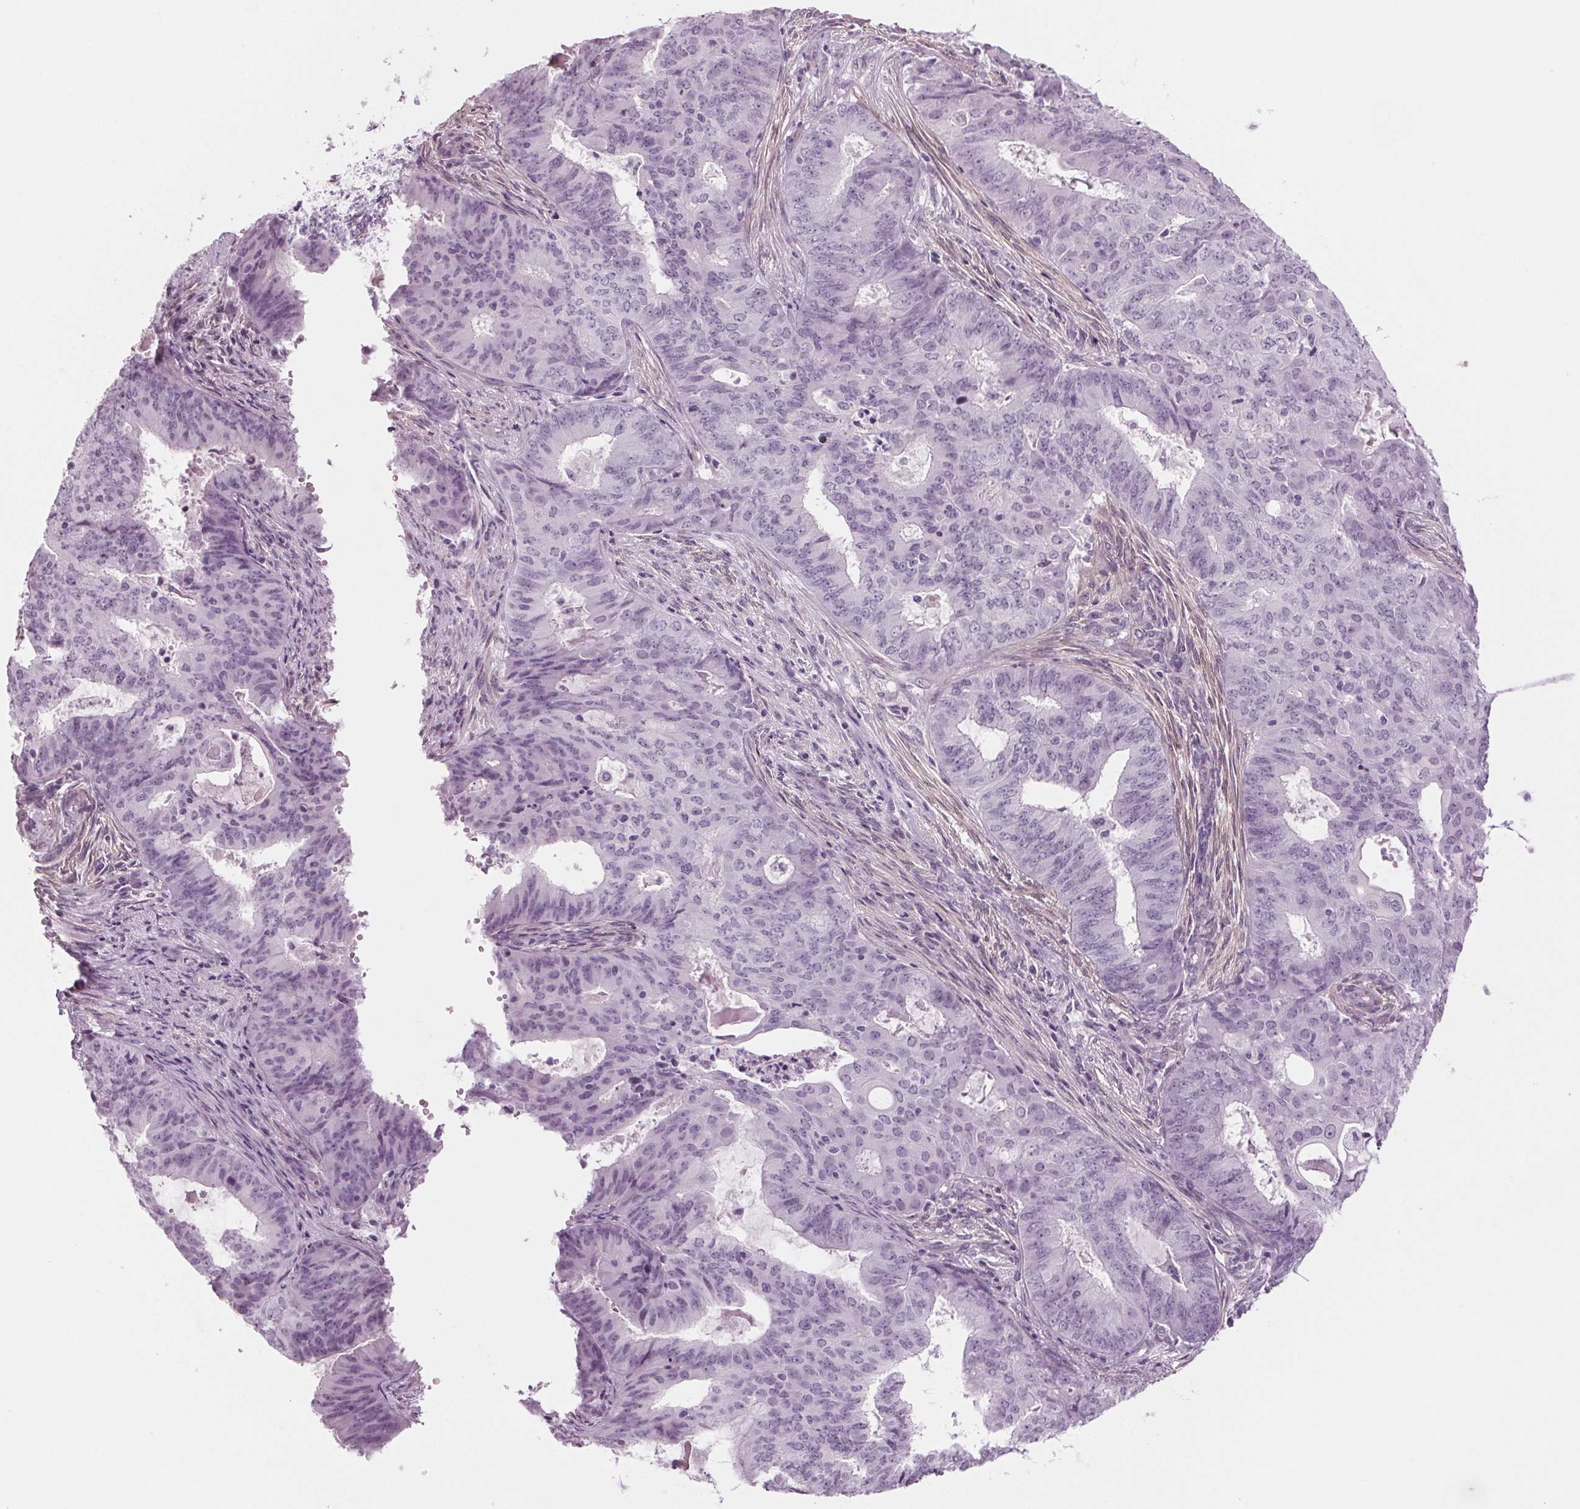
{"staining": {"intensity": "negative", "quantity": "none", "location": "none"}, "tissue": "endometrial cancer", "cell_type": "Tumor cells", "image_type": "cancer", "snomed": [{"axis": "morphology", "description": "Adenocarcinoma, NOS"}, {"axis": "topography", "description": "Endometrium"}], "caption": "This micrograph is of adenocarcinoma (endometrial) stained with IHC to label a protein in brown with the nuclei are counter-stained blue. There is no staining in tumor cells.", "gene": "BHLHE22", "patient": {"sex": "female", "age": 62}}